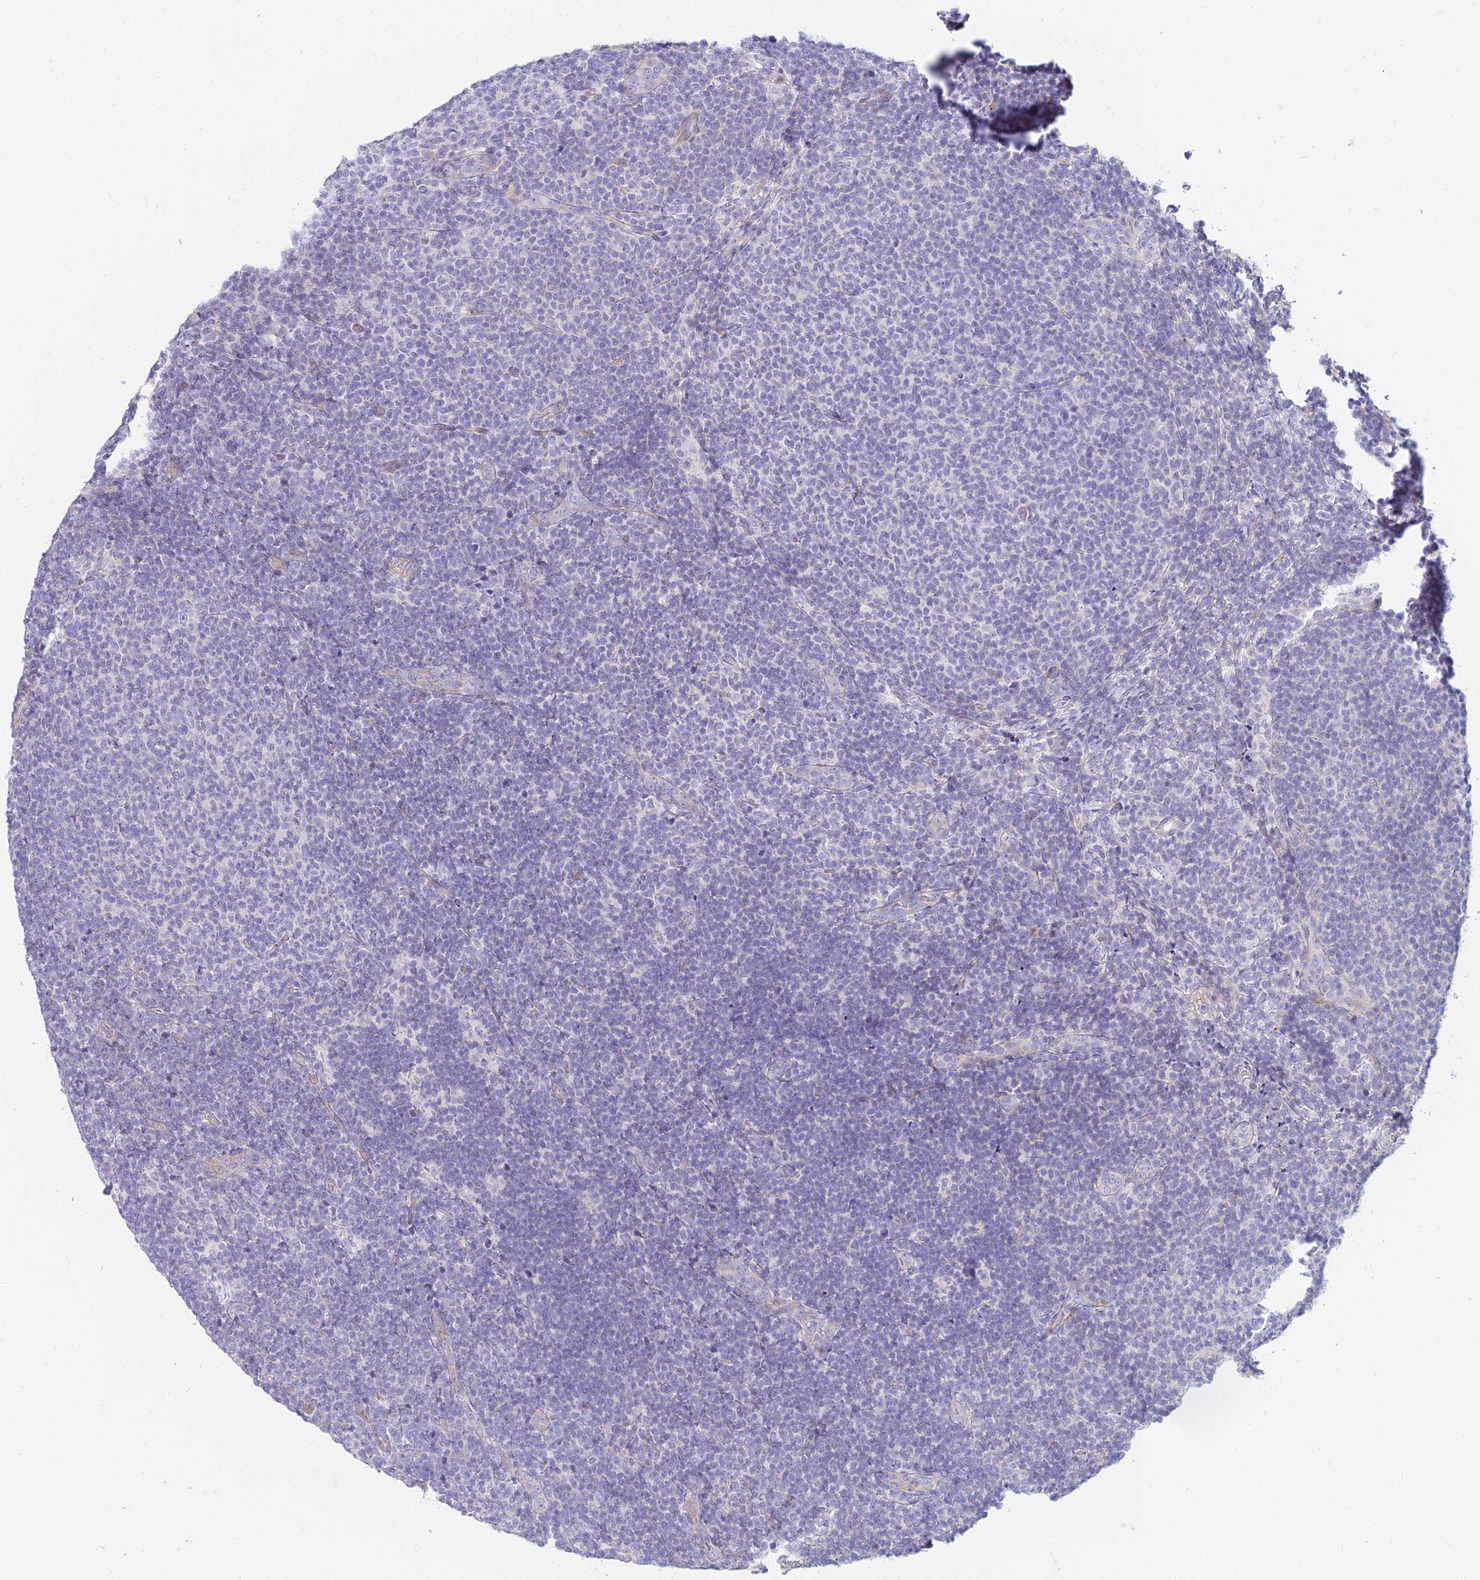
{"staining": {"intensity": "negative", "quantity": "none", "location": "none"}, "tissue": "lymphoma", "cell_type": "Tumor cells", "image_type": "cancer", "snomed": [{"axis": "morphology", "description": "Malignant lymphoma, non-Hodgkin's type, Low grade"}, {"axis": "topography", "description": "Lymph node"}], "caption": "High magnification brightfield microscopy of lymphoma stained with DAB (brown) and counterstained with hematoxylin (blue): tumor cells show no significant expression.", "gene": "SMIM24", "patient": {"sex": "male", "age": 66}}